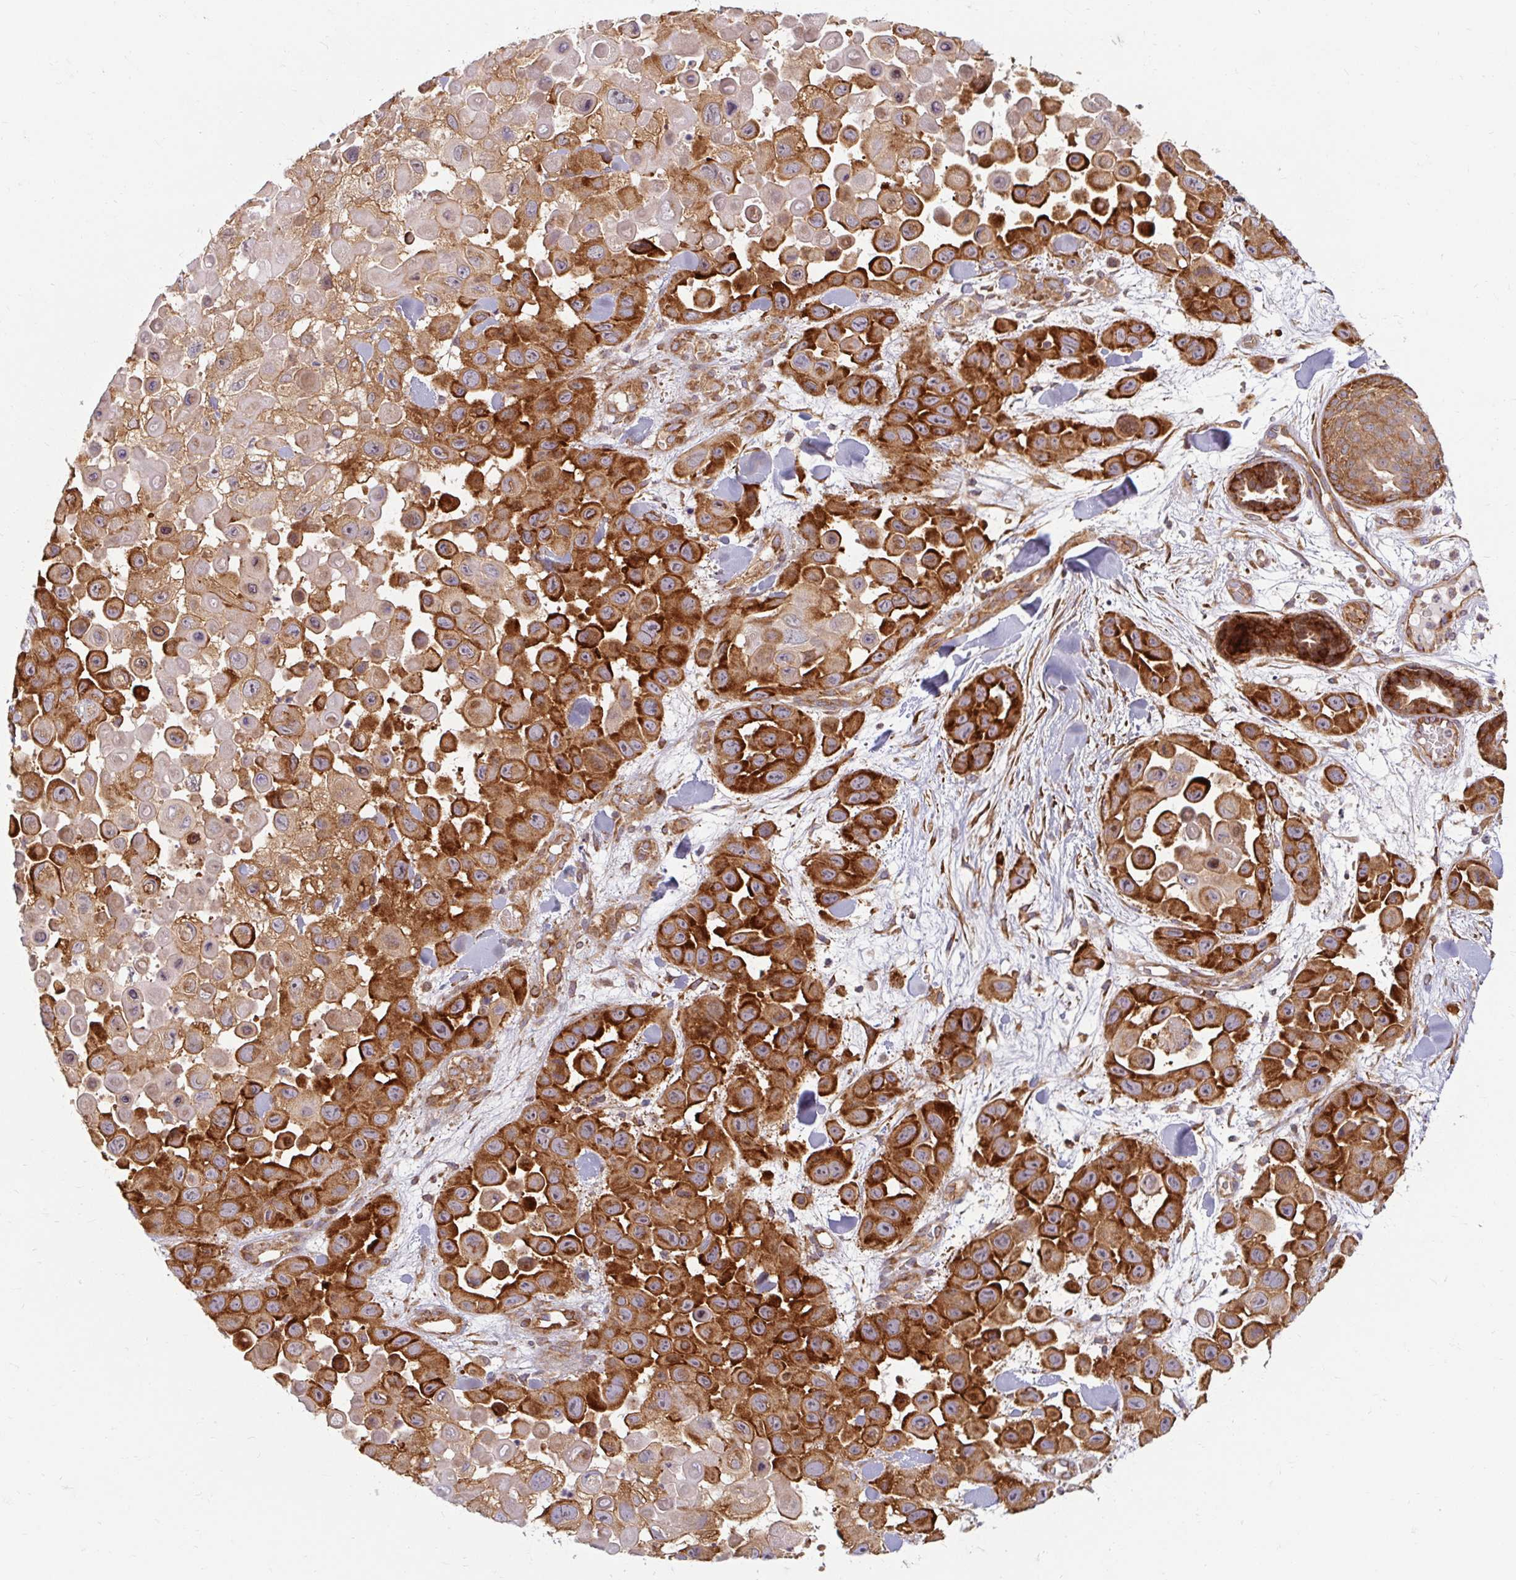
{"staining": {"intensity": "strong", "quantity": ">75%", "location": "cytoplasmic/membranous"}, "tissue": "skin cancer", "cell_type": "Tumor cells", "image_type": "cancer", "snomed": [{"axis": "morphology", "description": "Squamous cell carcinoma, NOS"}, {"axis": "topography", "description": "Skin"}], "caption": "DAB (3,3'-diaminobenzidine) immunohistochemical staining of human squamous cell carcinoma (skin) displays strong cytoplasmic/membranous protein positivity in about >75% of tumor cells.", "gene": "BTF3", "patient": {"sex": "male", "age": 81}}